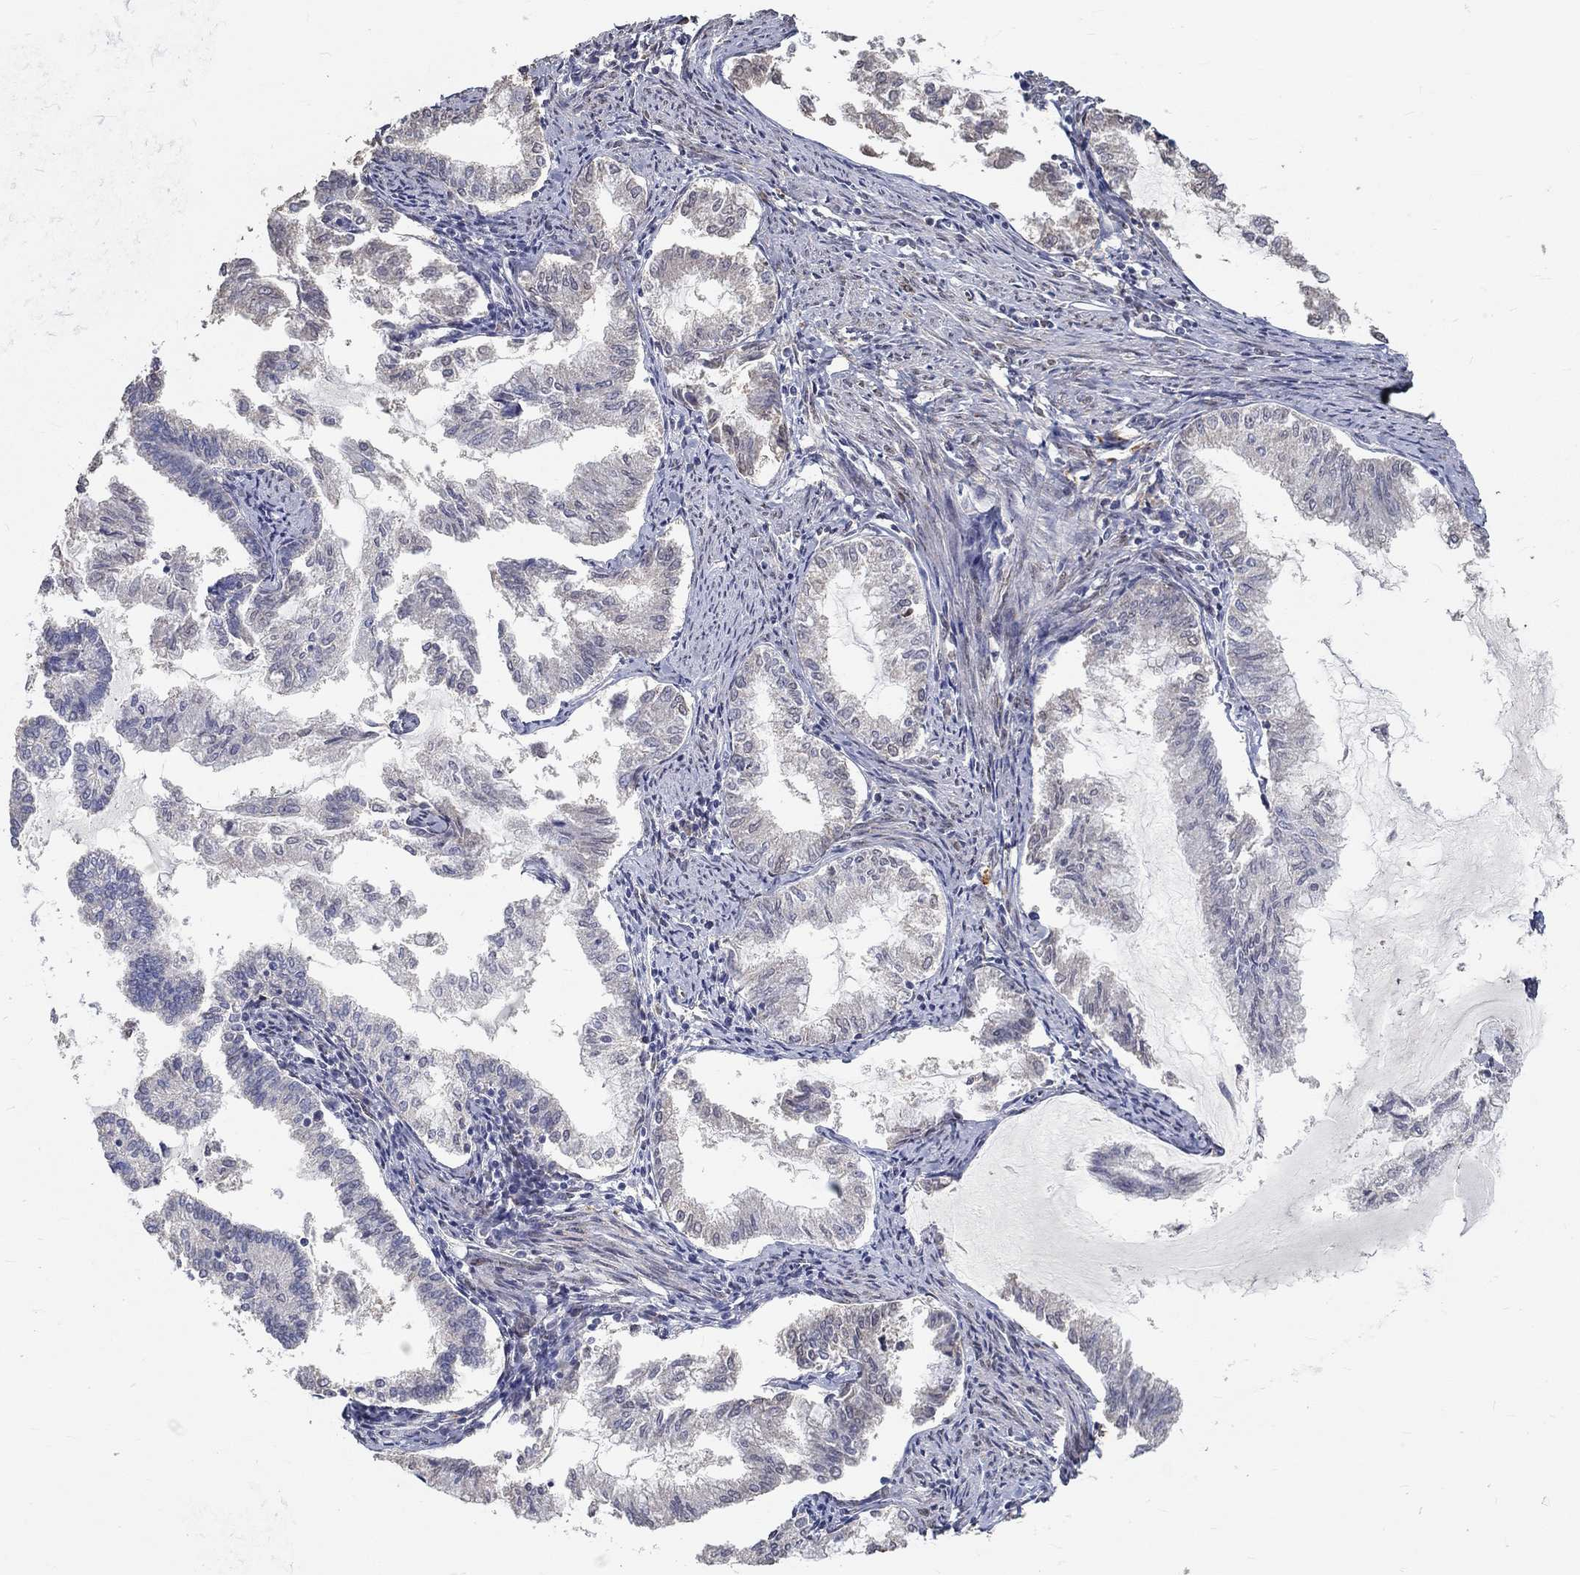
{"staining": {"intensity": "negative", "quantity": "none", "location": "none"}, "tissue": "endometrial cancer", "cell_type": "Tumor cells", "image_type": "cancer", "snomed": [{"axis": "morphology", "description": "Adenocarcinoma, NOS"}, {"axis": "topography", "description": "Endometrium"}], "caption": "Endometrial adenocarcinoma stained for a protein using immunohistochemistry shows no staining tumor cells.", "gene": "FGF2", "patient": {"sex": "female", "age": 79}}